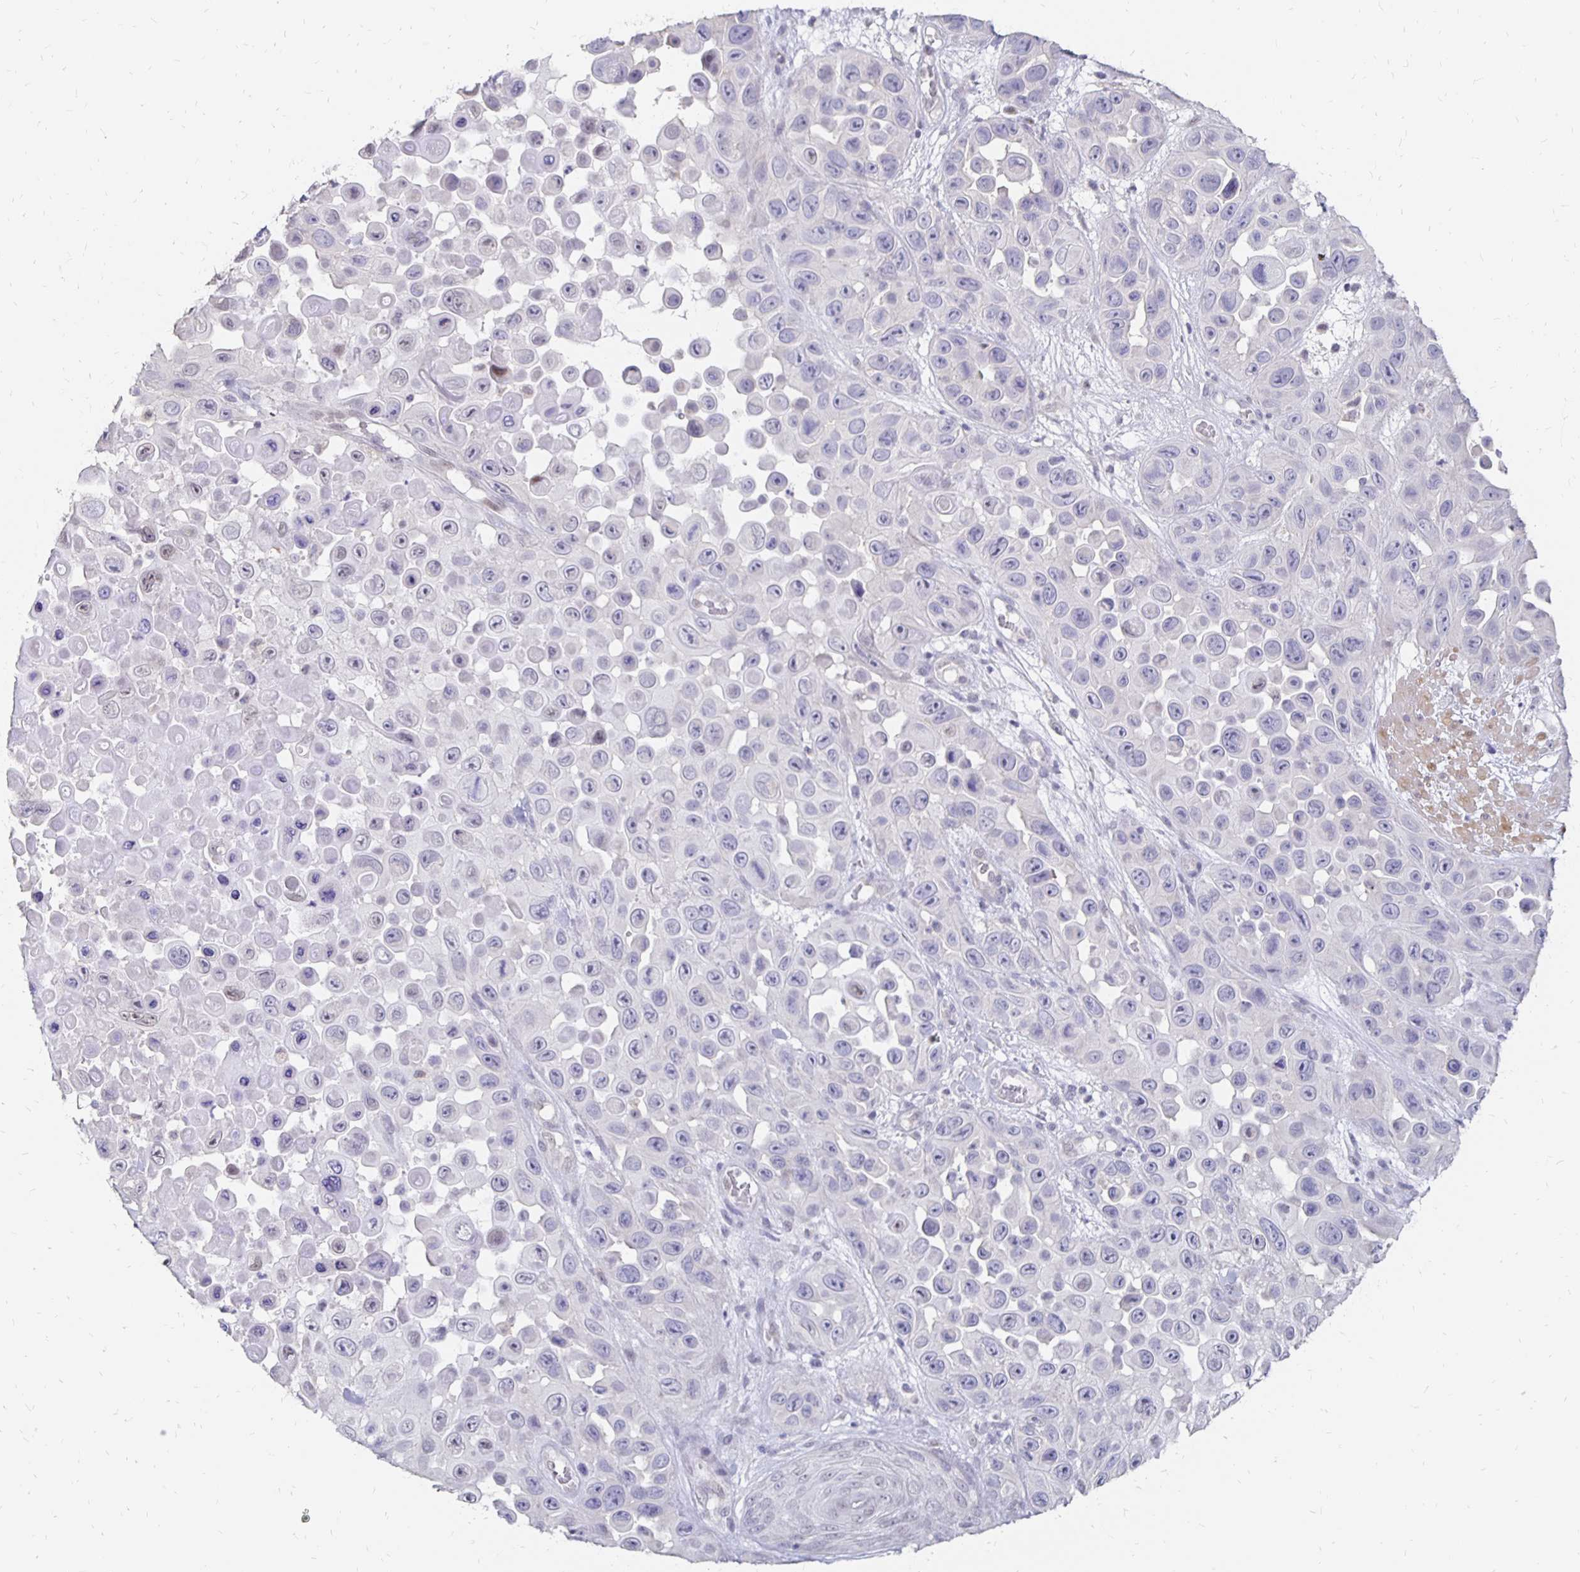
{"staining": {"intensity": "negative", "quantity": "none", "location": "none"}, "tissue": "skin cancer", "cell_type": "Tumor cells", "image_type": "cancer", "snomed": [{"axis": "morphology", "description": "Squamous cell carcinoma, NOS"}, {"axis": "topography", "description": "Skin"}], "caption": "This is an immunohistochemistry photomicrograph of skin cancer (squamous cell carcinoma). There is no staining in tumor cells.", "gene": "ATOSB", "patient": {"sex": "male", "age": 81}}